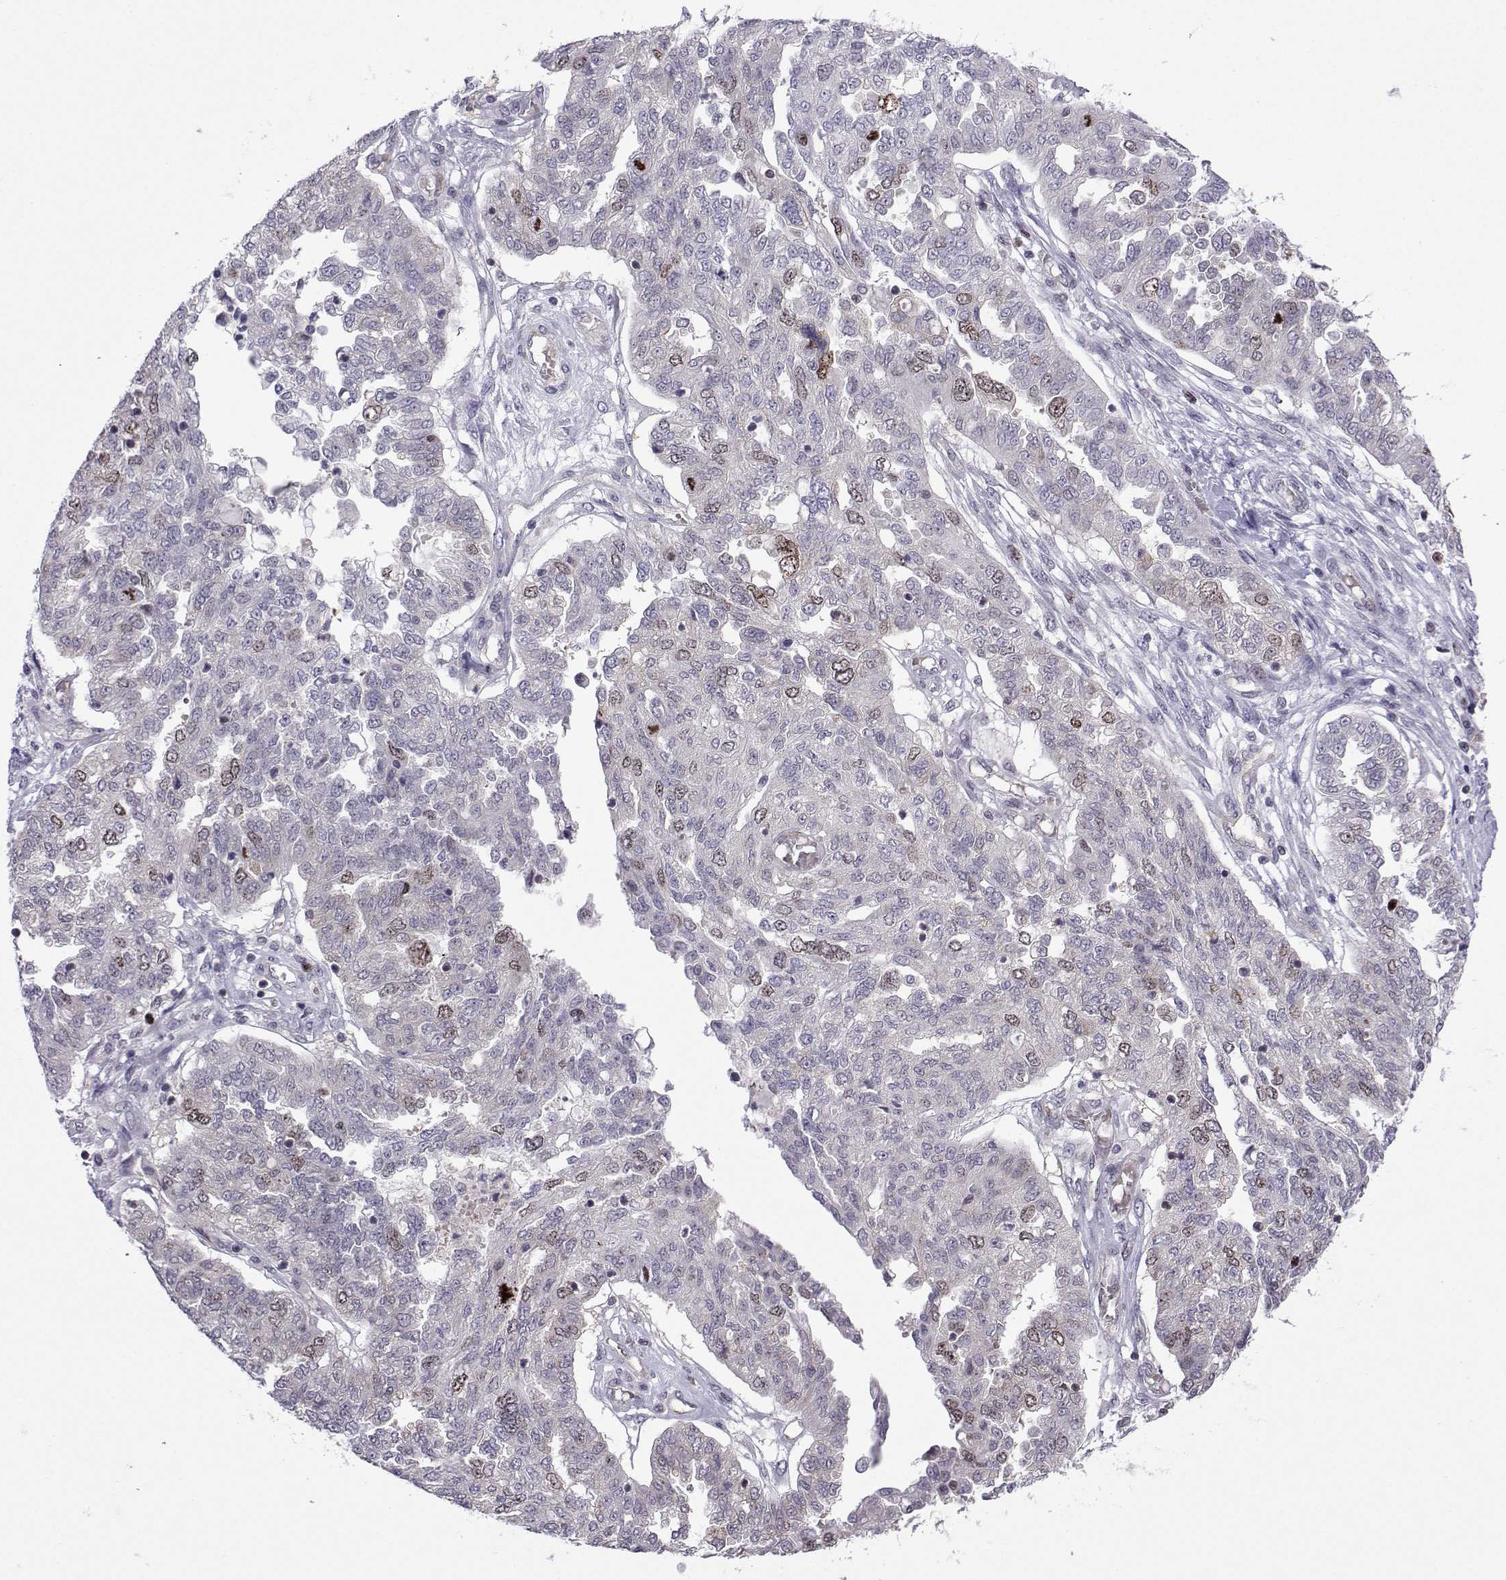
{"staining": {"intensity": "moderate", "quantity": "<25%", "location": "nuclear"}, "tissue": "ovarian cancer", "cell_type": "Tumor cells", "image_type": "cancer", "snomed": [{"axis": "morphology", "description": "Cystadenocarcinoma, serous, NOS"}, {"axis": "topography", "description": "Ovary"}], "caption": "Immunohistochemical staining of ovarian cancer displays moderate nuclear protein expression in about <25% of tumor cells. (Stains: DAB (3,3'-diaminobenzidine) in brown, nuclei in blue, Microscopy: brightfield microscopy at high magnification).", "gene": "INCENP", "patient": {"sex": "female", "age": 67}}